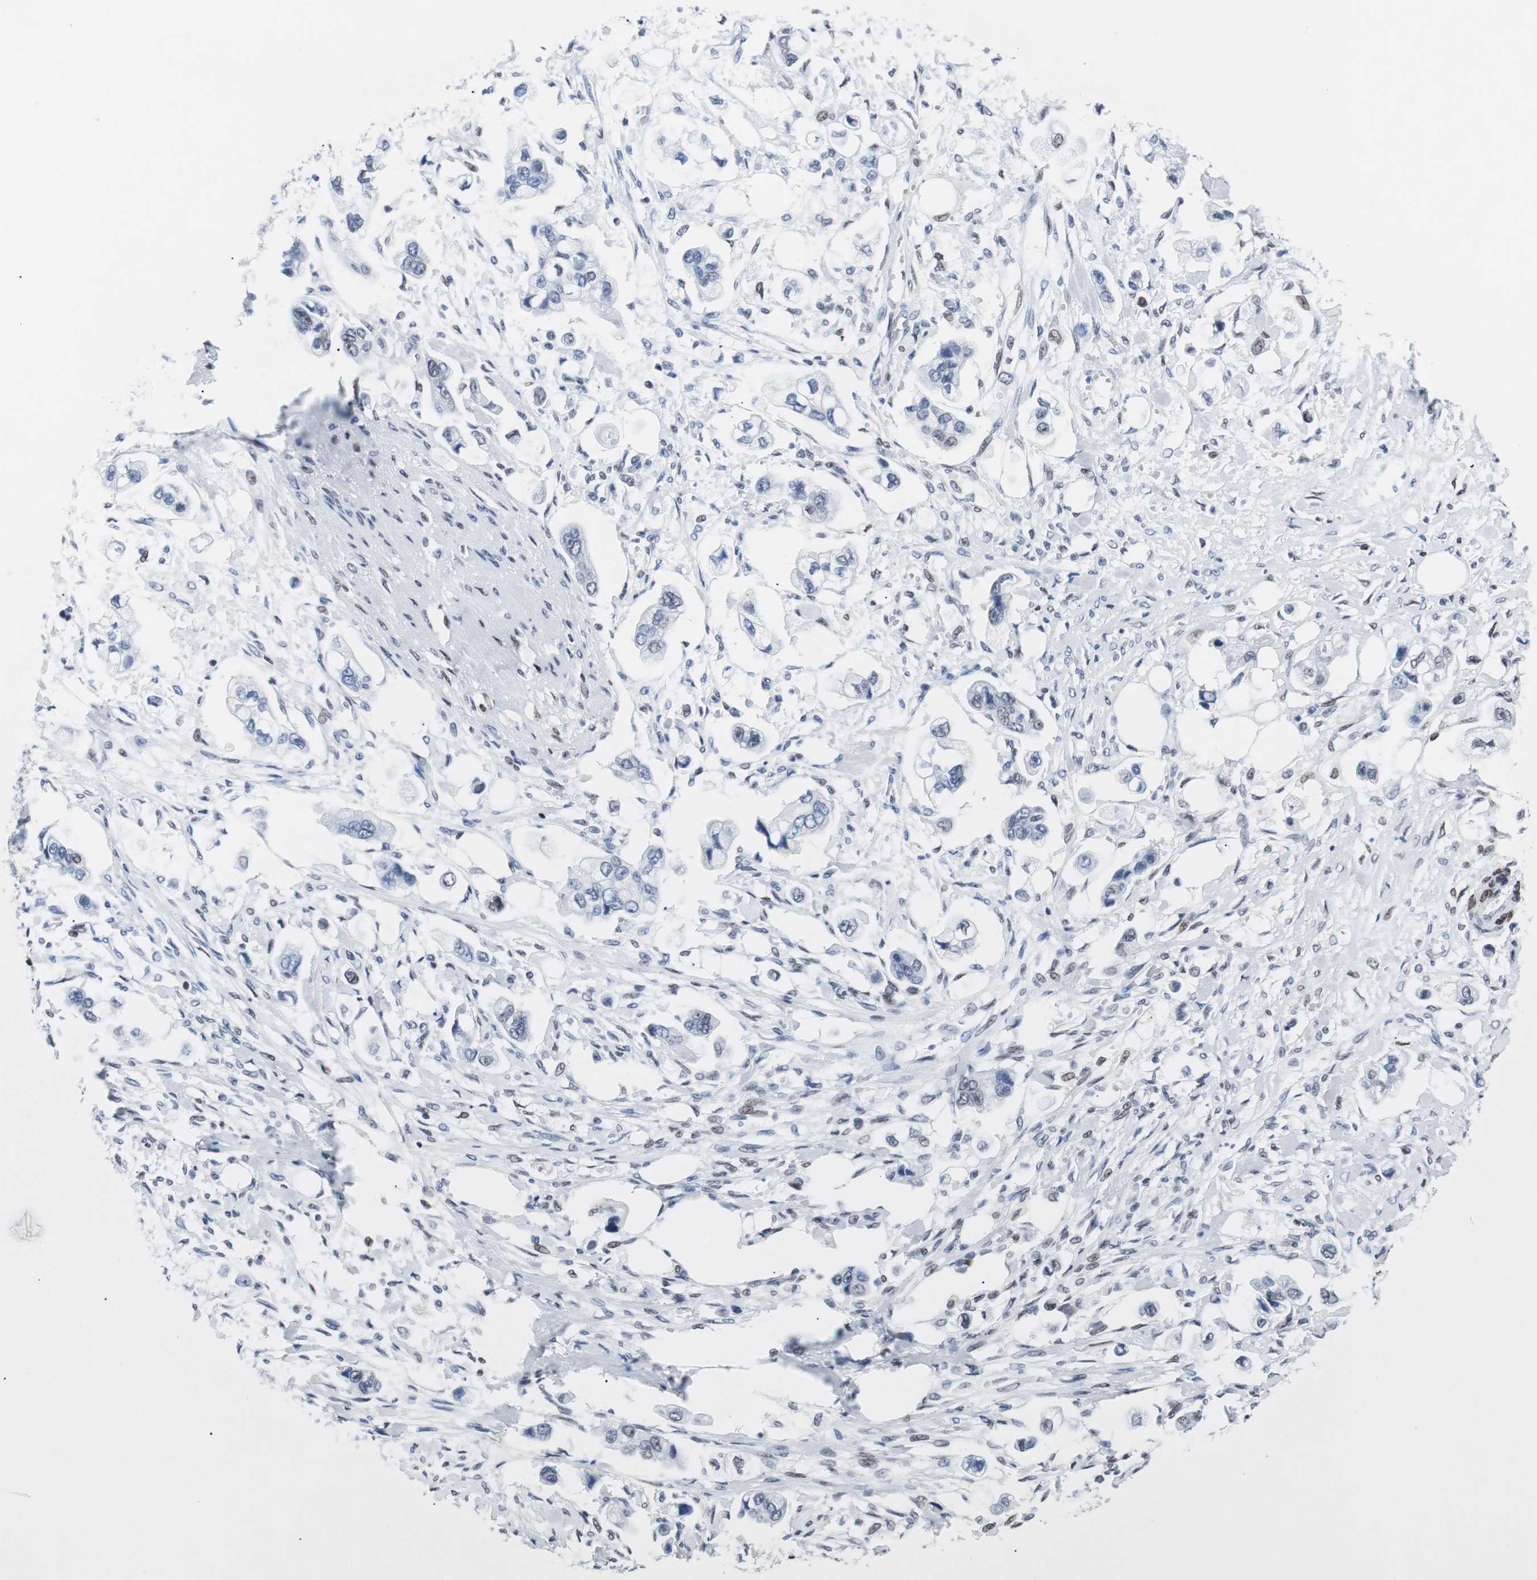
{"staining": {"intensity": "negative", "quantity": "none", "location": "none"}, "tissue": "stomach cancer", "cell_type": "Tumor cells", "image_type": "cancer", "snomed": [{"axis": "morphology", "description": "Adenocarcinoma, NOS"}, {"axis": "topography", "description": "Stomach"}], "caption": "IHC histopathology image of human stomach cancer stained for a protein (brown), which exhibits no staining in tumor cells.", "gene": "JUN", "patient": {"sex": "male", "age": 62}}